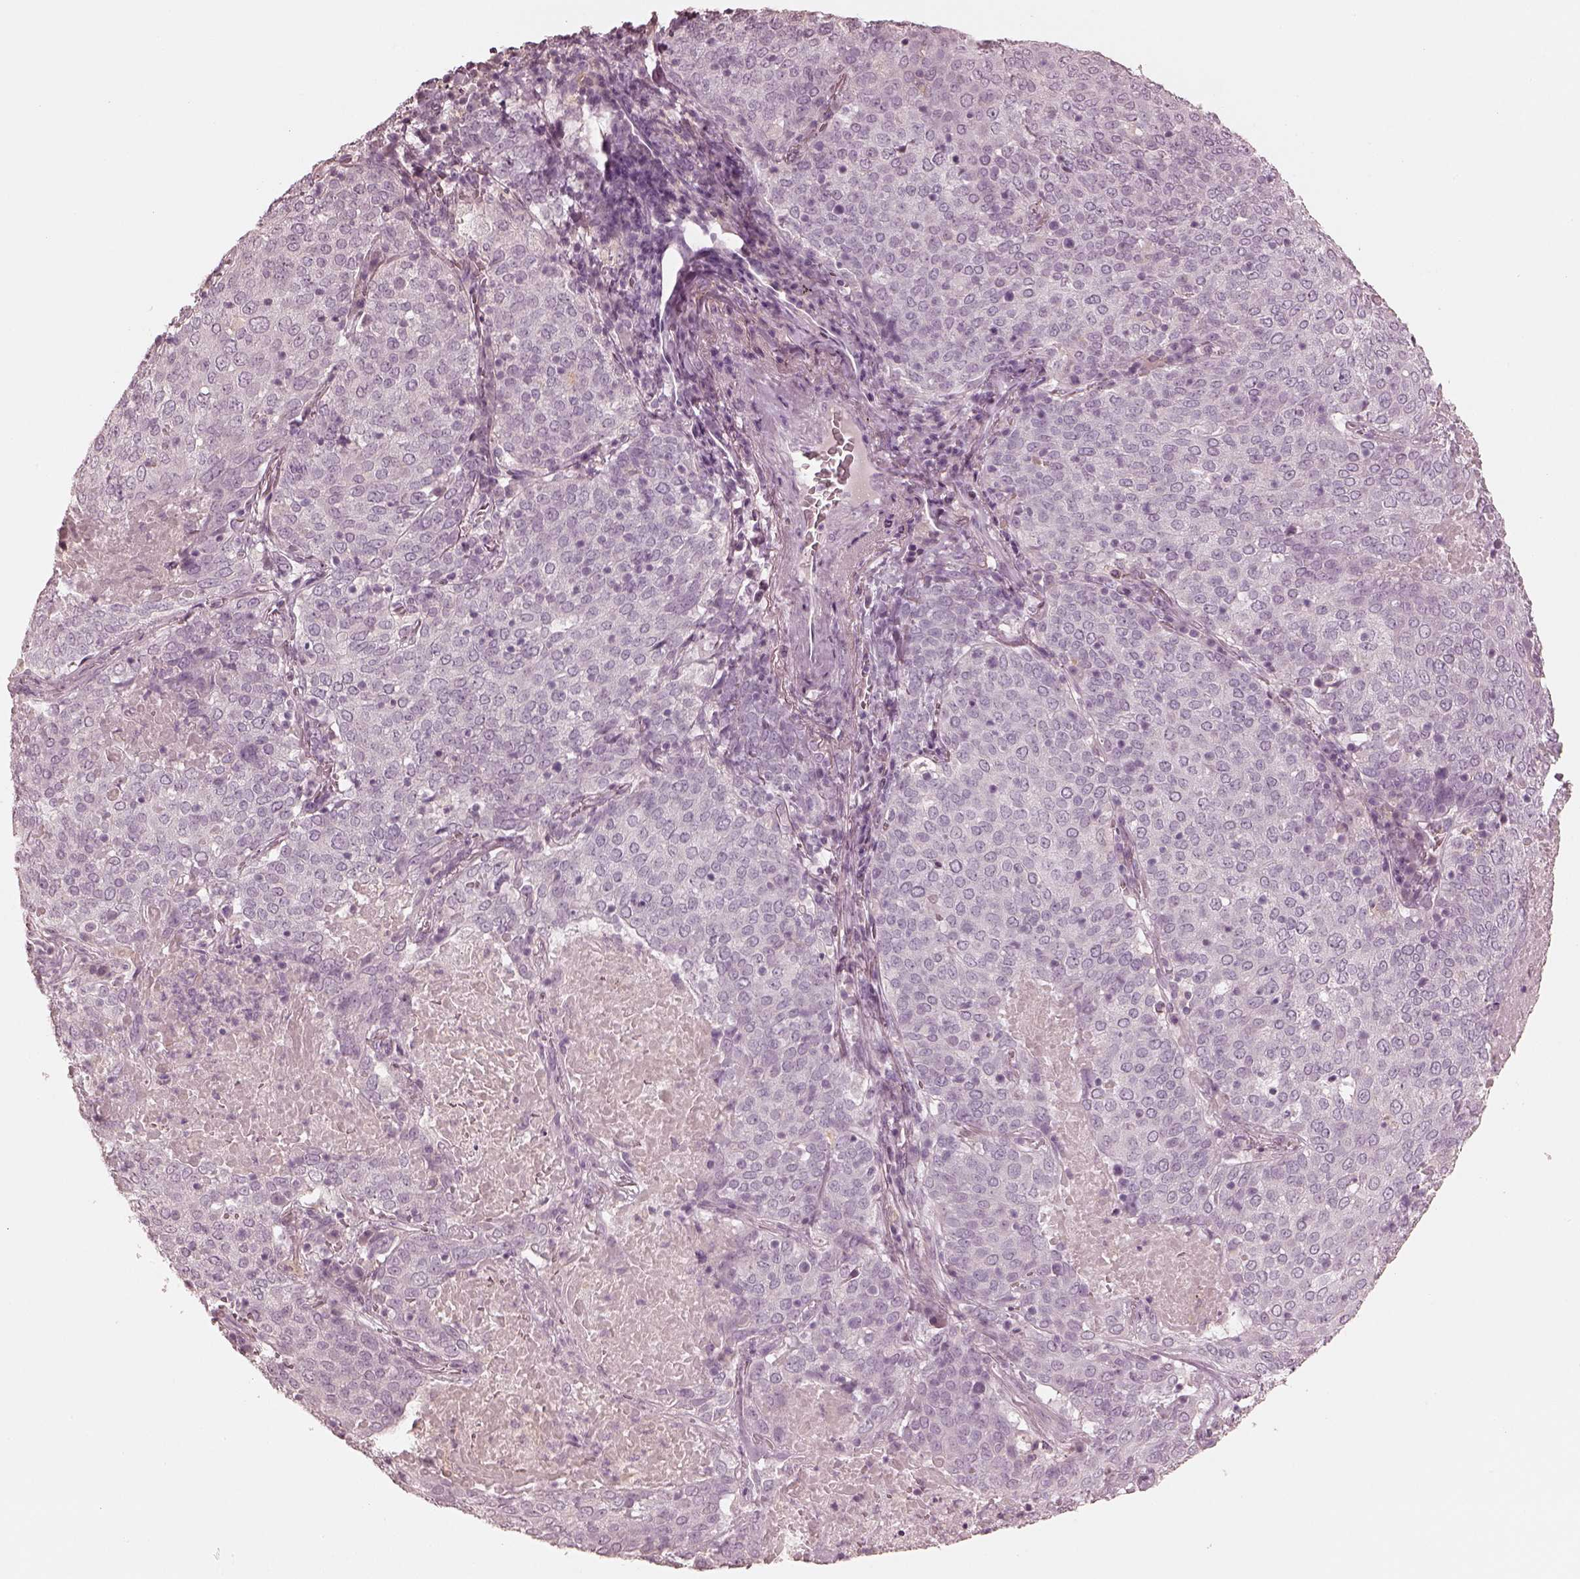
{"staining": {"intensity": "negative", "quantity": "none", "location": "none"}, "tissue": "lung cancer", "cell_type": "Tumor cells", "image_type": "cancer", "snomed": [{"axis": "morphology", "description": "Squamous cell carcinoma, NOS"}, {"axis": "topography", "description": "Lung"}], "caption": "Tumor cells are negative for protein expression in human lung squamous cell carcinoma.", "gene": "CALR3", "patient": {"sex": "male", "age": 82}}